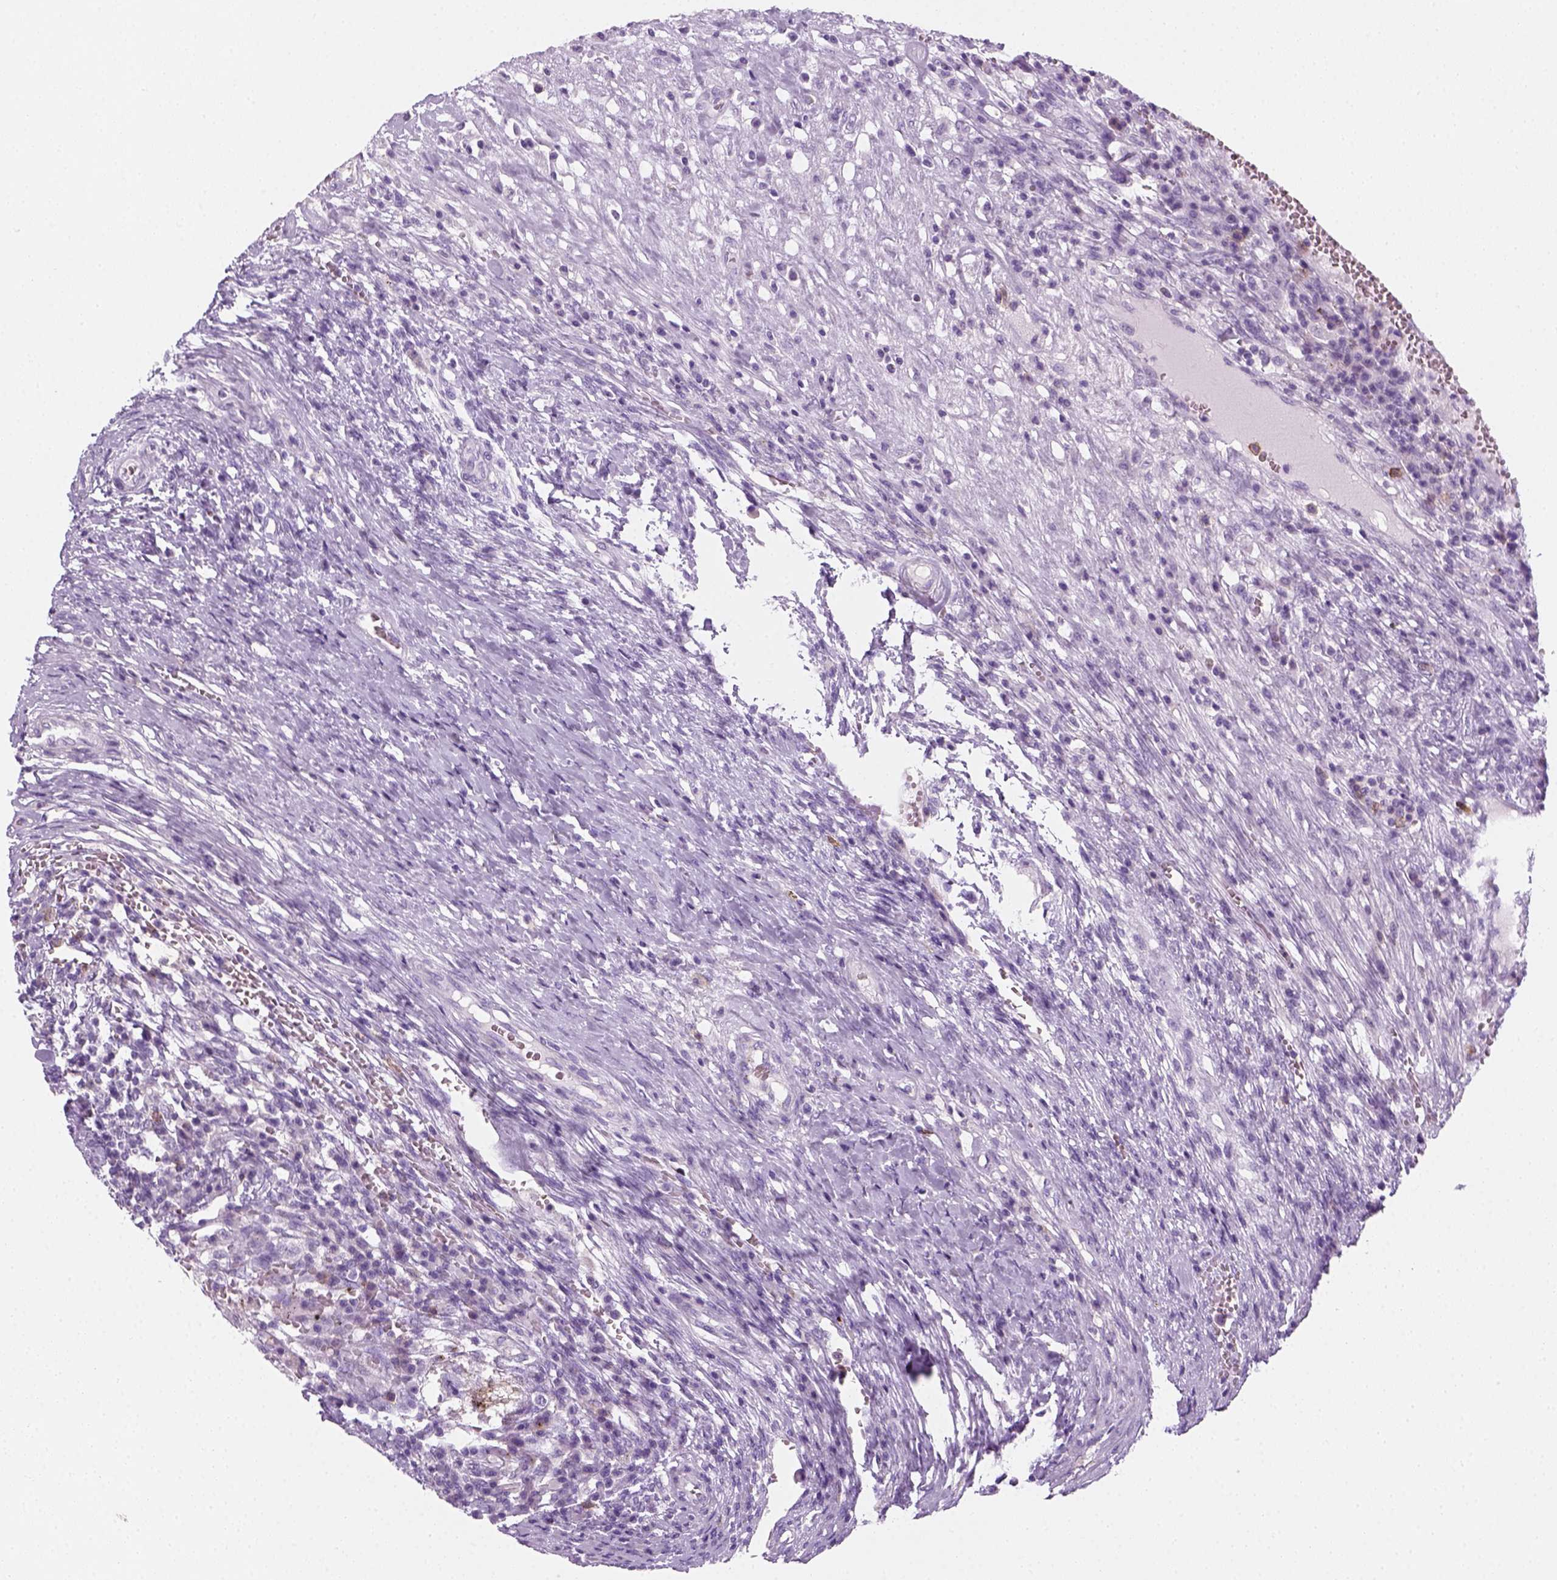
{"staining": {"intensity": "negative", "quantity": "none", "location": "none"}, "tissue": "testis cancer", "cell_type": "Tumor cells", "image_type": "cancer", "snomed": [{"axis": "morphology", "description": "Carcinoma, Embryonal, NOS"}, {"axis": "topography", "description": "Testis"}], "caption": "Histopathology image shows no significant protein expression in tumor cells of testis cancer.", "gene": "AQP3", "patient": {"sex": "male", "age": 26}}